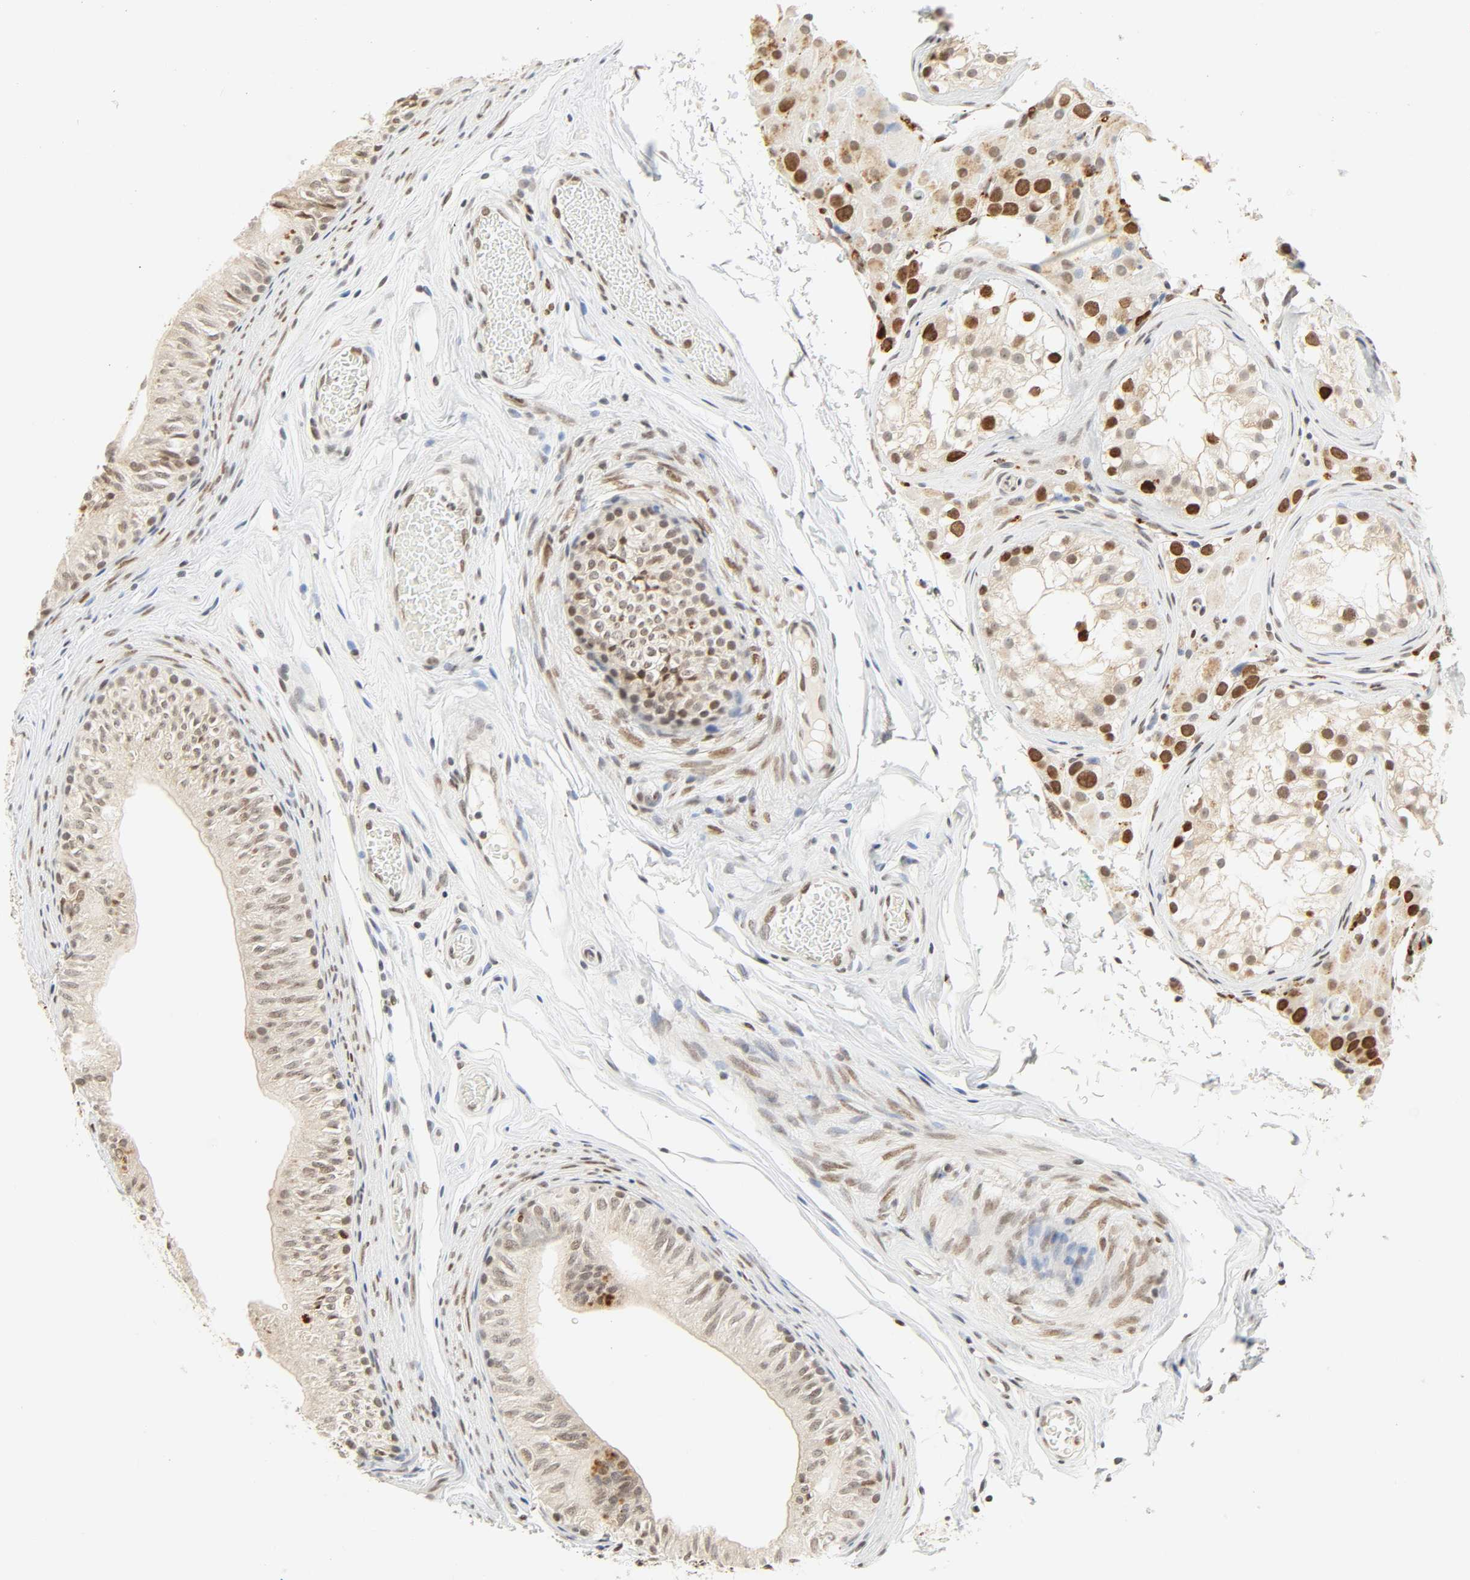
{"staining": {"intensity": "moderate", "quantity": "25%-75%", "location": "nuclear"}, "tissue": "epididymis", "cell_type": "Glandular cells", "image_type": "normal", "snomed": [{"axis": "morphology", "description": "Normal tissue, NOS"}, {"axis": "topography", "description": "Testis"}, {"axis": "topography", "description": "Epididymis"}], "caption": "DAB (3,3'-diaminobenzidine) immunohistochemical staining of unremarkable epididymis reveals moderate nuclear protein expression in about 25%-75% of glandular cells.", "gene": "DAZAP1", "patient": {"sex": "male", "age": 36}}